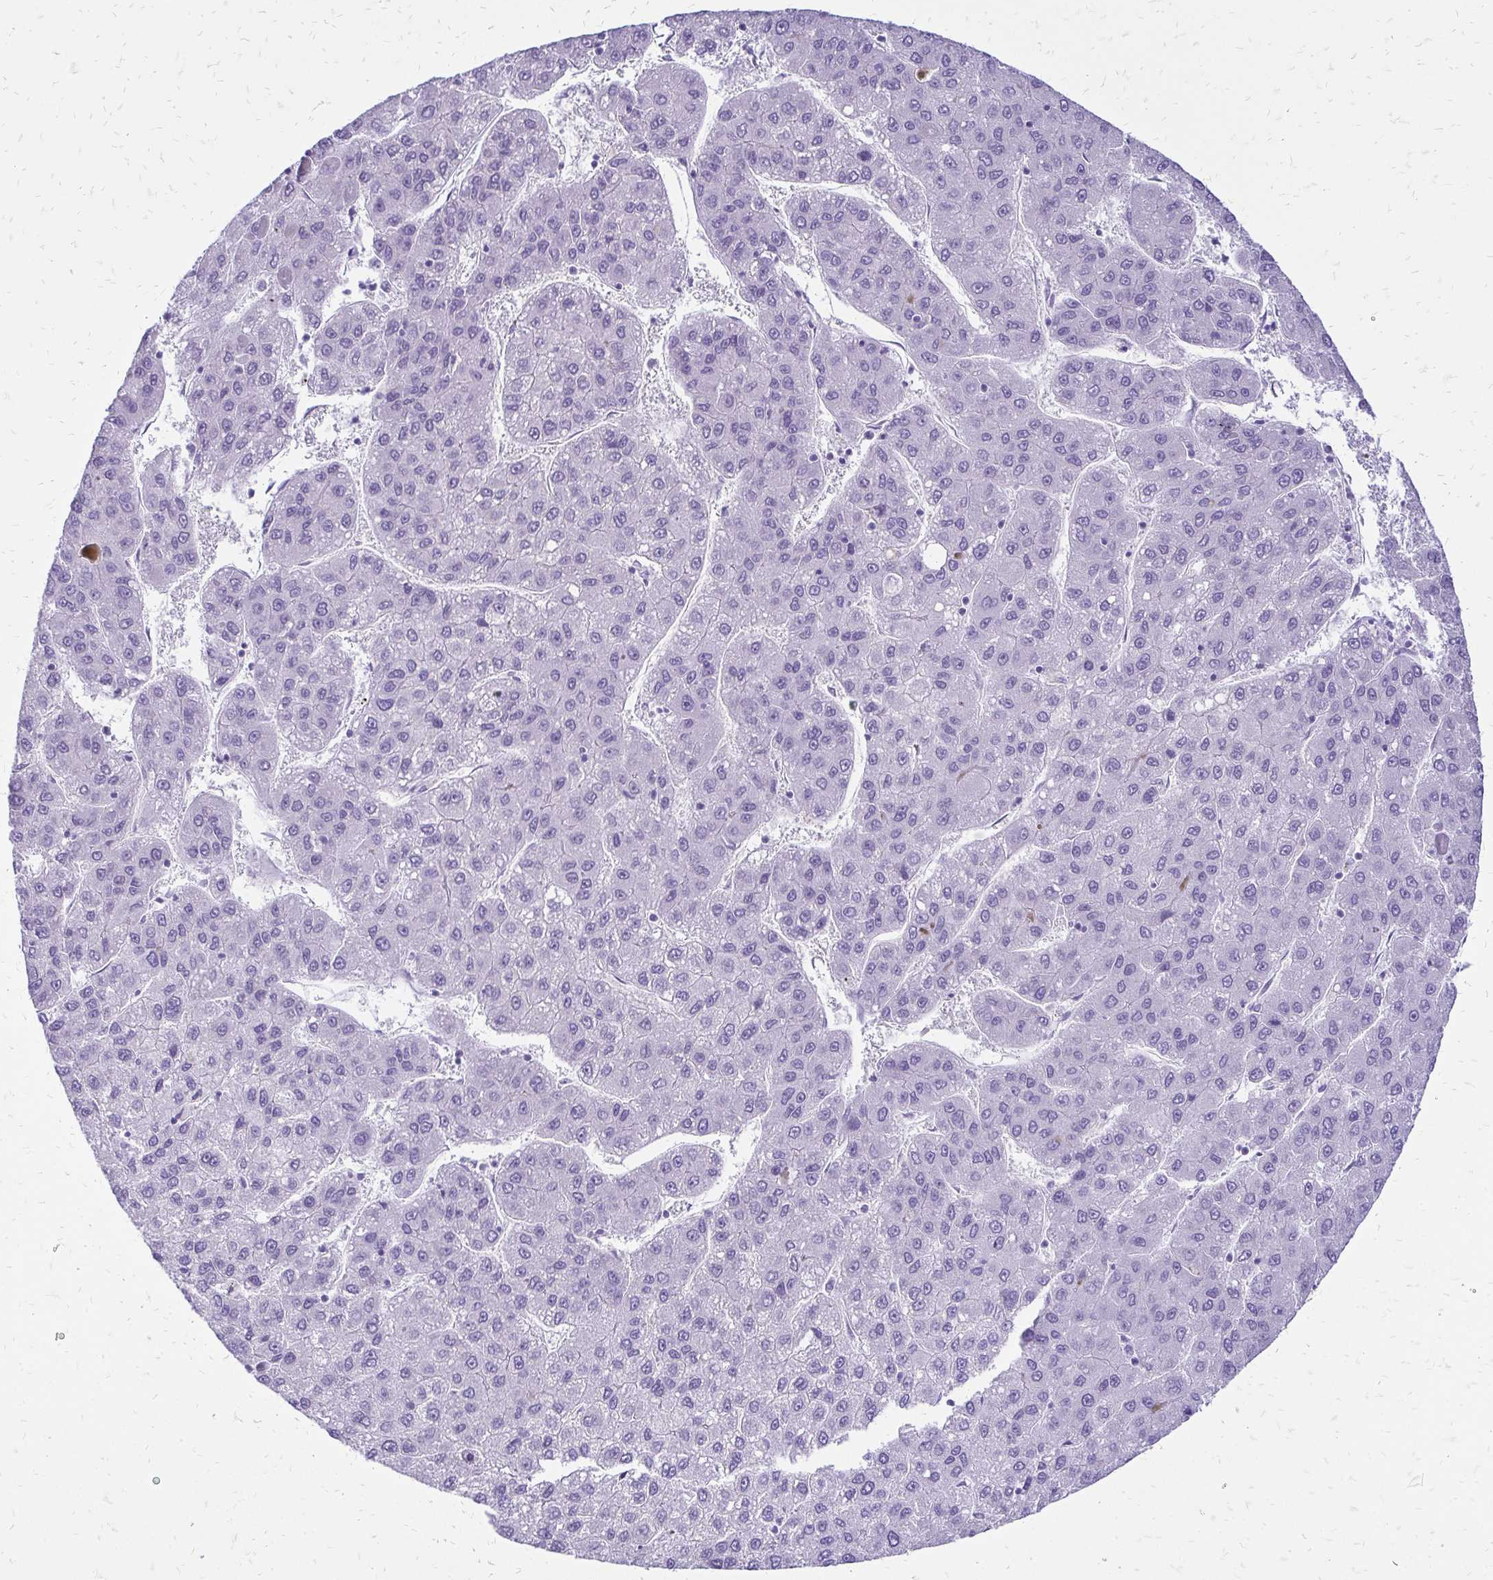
{"staining": {"intensity": "negative", "quantity": "none", "location": "none"}, "tissue": "liver cancer", "cell_type": "Tumor cells", "image_type": "cancer", "snomed": [{"axis": "morphology", "description": "Carcinoma, Hepatocellular, NOS"}, {"axis": "topography", "description": "Liver"}], "caption": "A photomicrograph of human liver cancer is negative for staining in tumor cells.", "gene": "SLC32A1", "patient": {"sex": "female", "age": 82}}